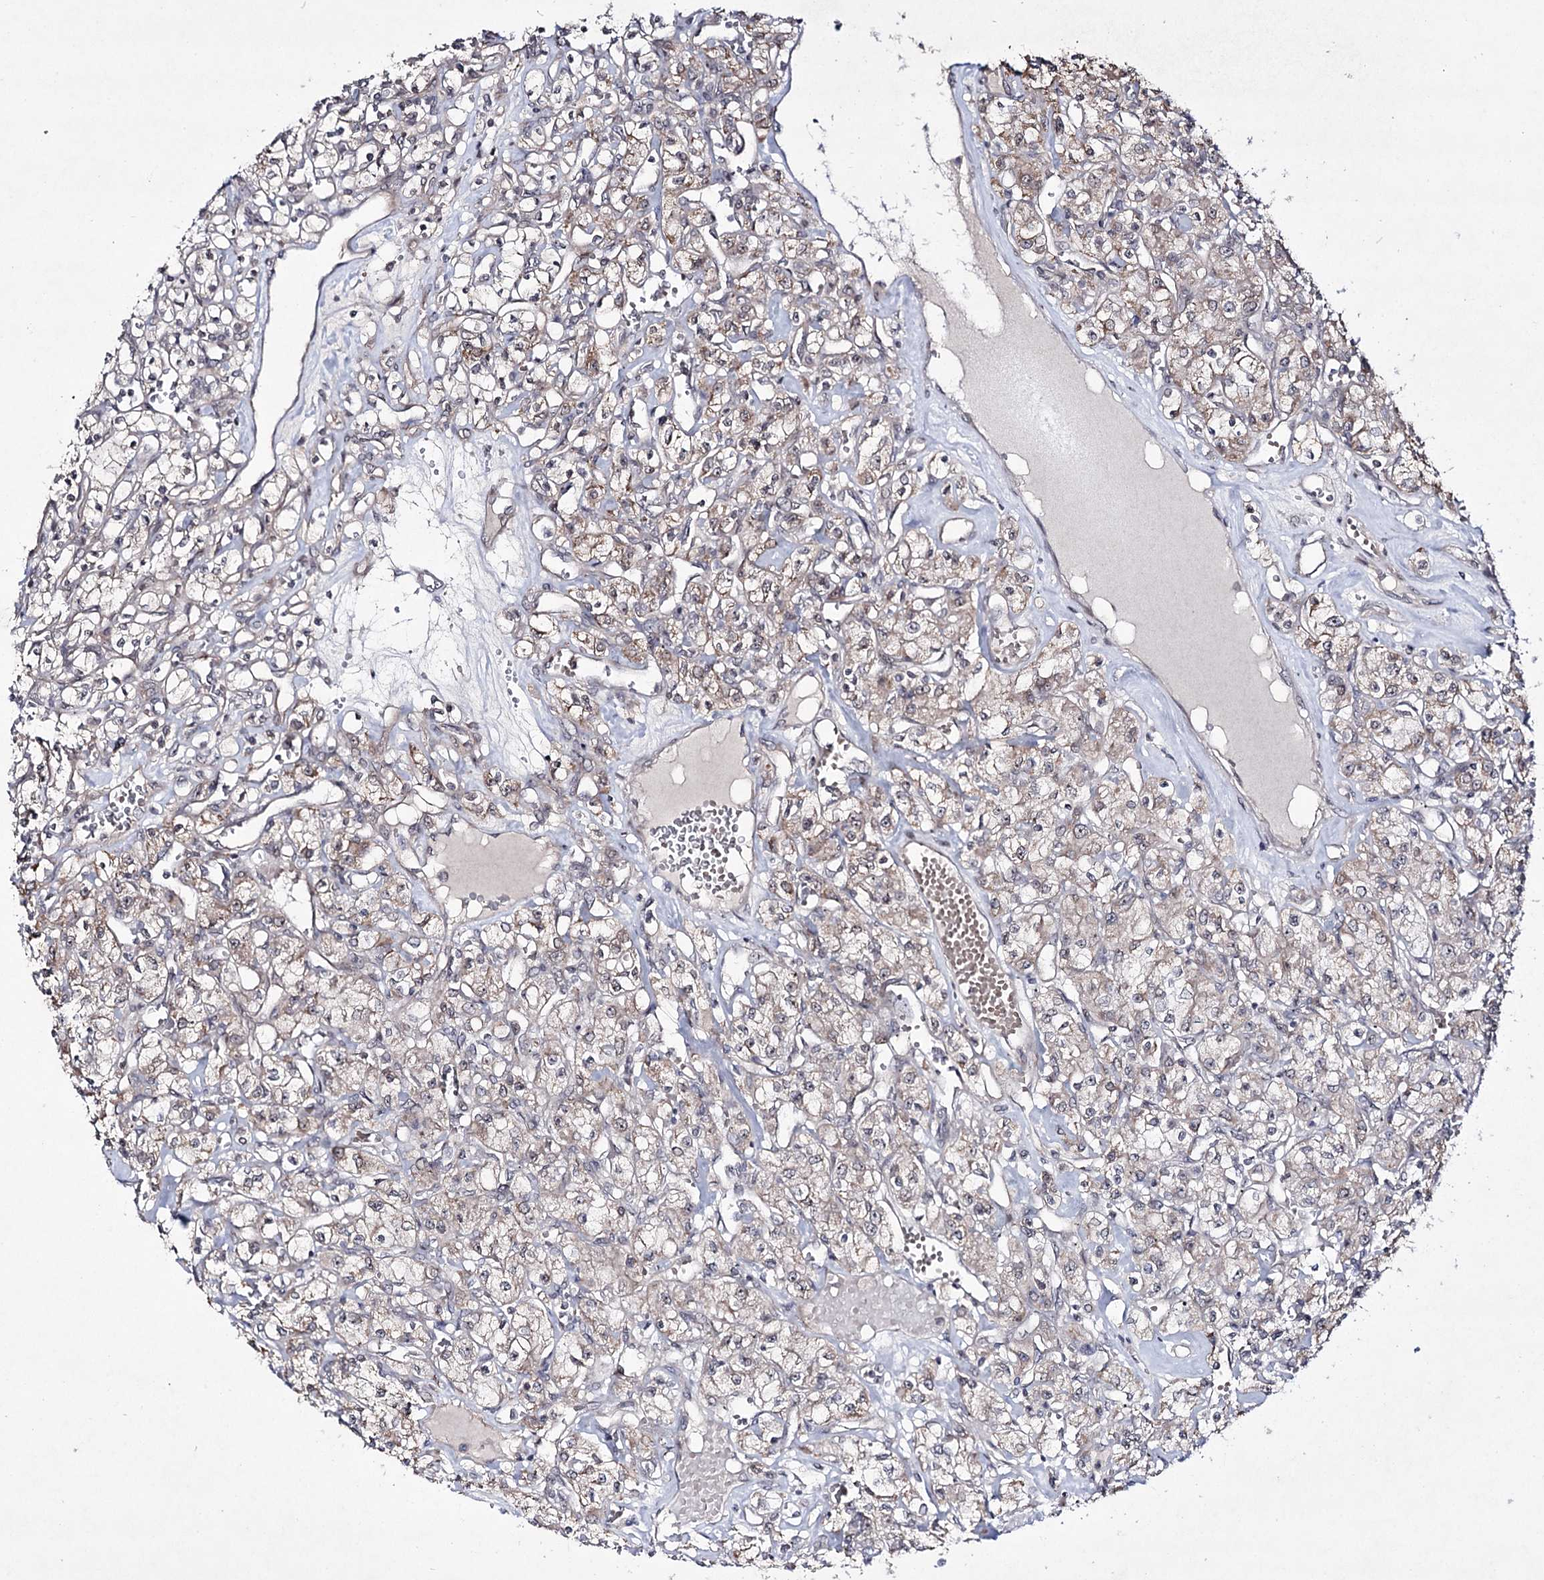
{"staining": {"intensity": "weak", "quantity": "25%-75%", "location": "cytoplasmic/membranous"}, "tissue": "renal cancer", "cell_type": "Tumor cells", "image_type": "cancer", "snomed": [{"axis": "morphology", "description": "Adenocarcinoma, NOS"}, {"axis": "topography", "description": "Kidney"}], "caption": "Protein expression analysis of human renal cancer reveals weak cytoplasmic/membranous positivity in about 25%-75% of tumor cells. The staining was performed using DAB to visualize the protein expression in brown, while the nuclei were stained in blue with hematoxylin (Magnification: 20x).", "gene": "HOXC11", "patient": {"sex": "female", "age": 59}}